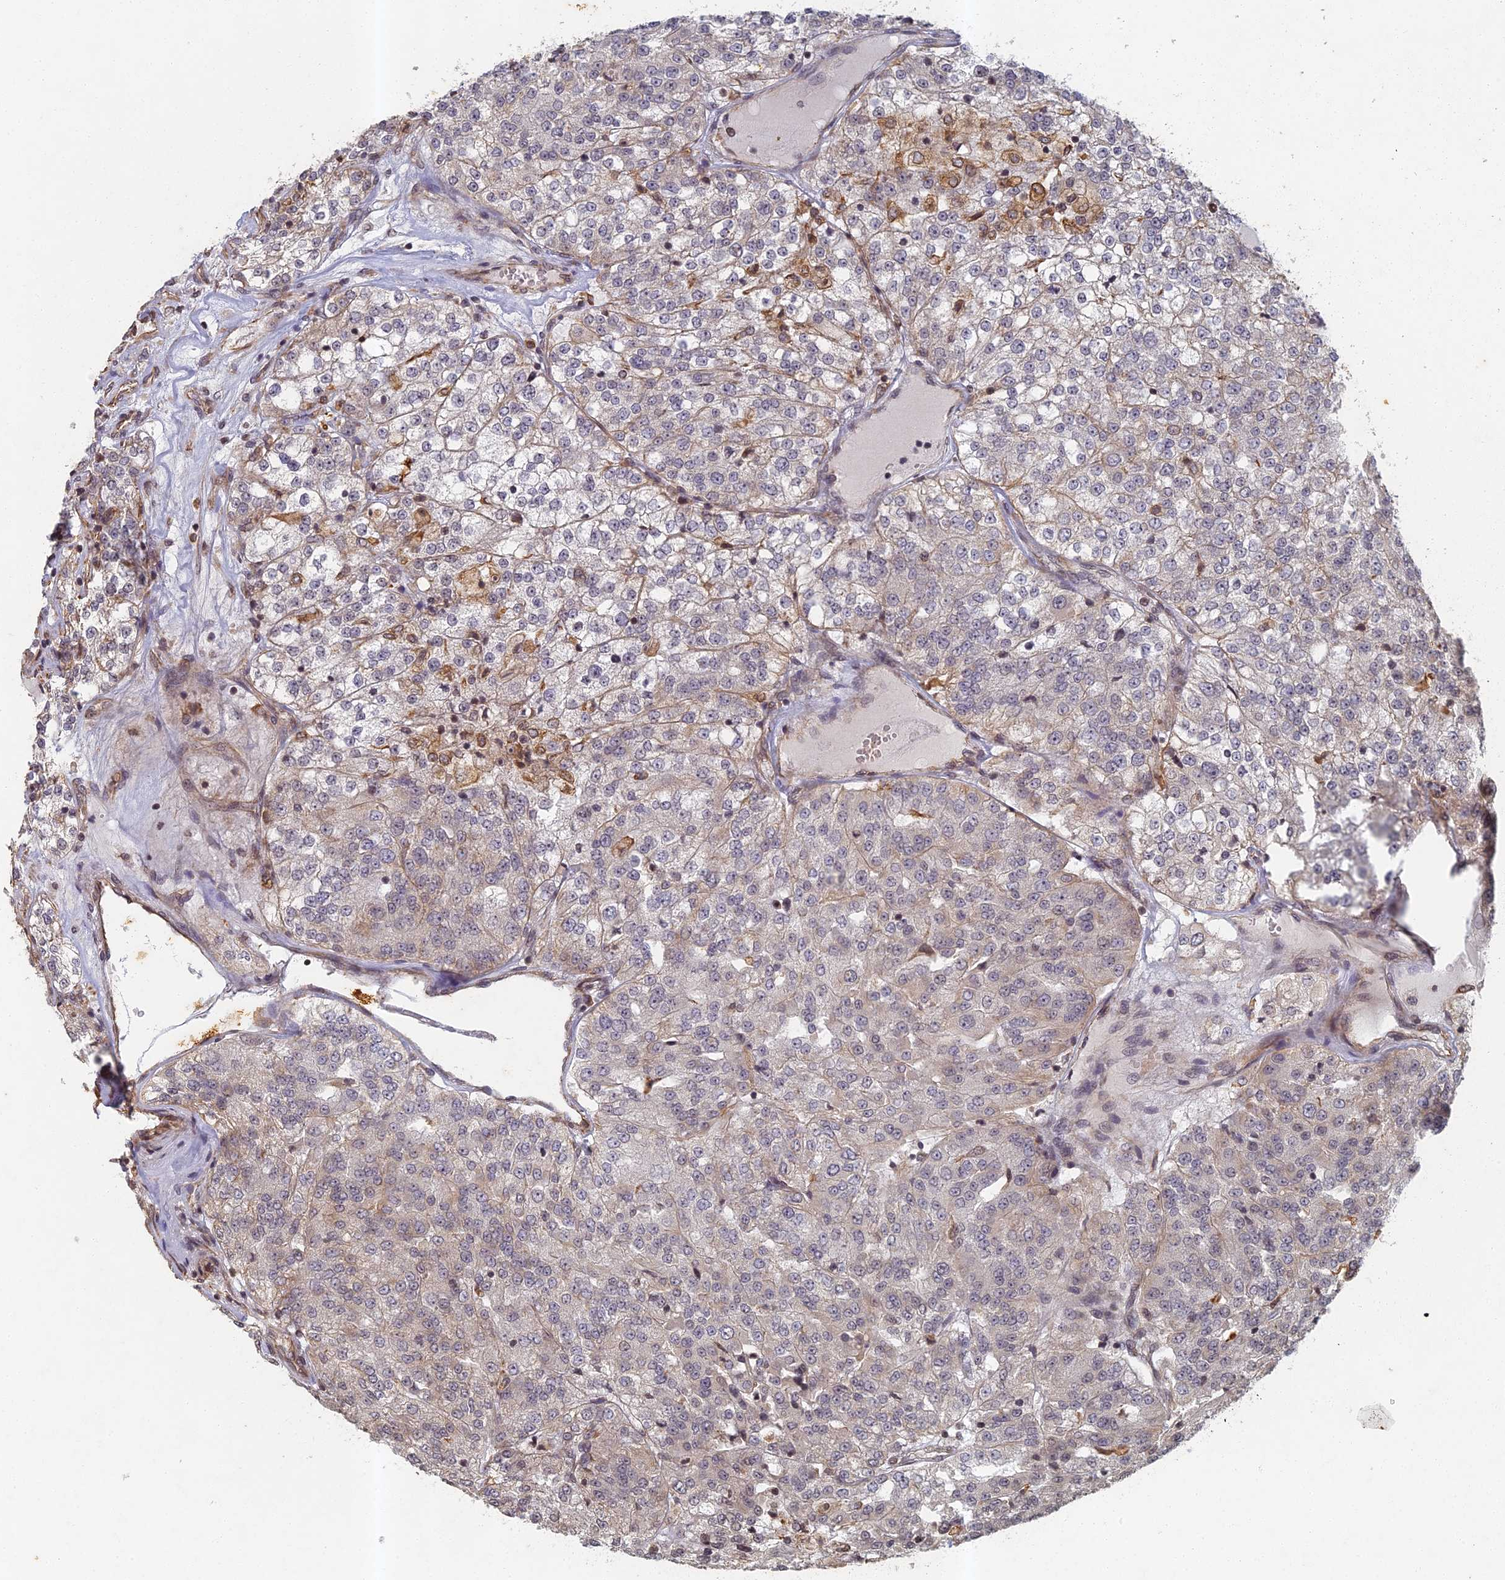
{"staining": {"intensity": "weak", "quantity": "<25%", "location": "cytoplasmic/membranous"}, "tissue": "renal cancer", "cell_type": "Tumor cells", "image_type": "cancer", "snomed": [{"axis": "morphology", "description": "Adenocarcinoma, NOS"}, {"axis": "topography", "description": "Kidney"}], "caption": "This is an immunohistochemistry (IHC) image of adenocarcinoma (renal). There is no expression in tumor cells.", "gene": "ABCB10", "patient": {"sex": "female", "age": 63}}